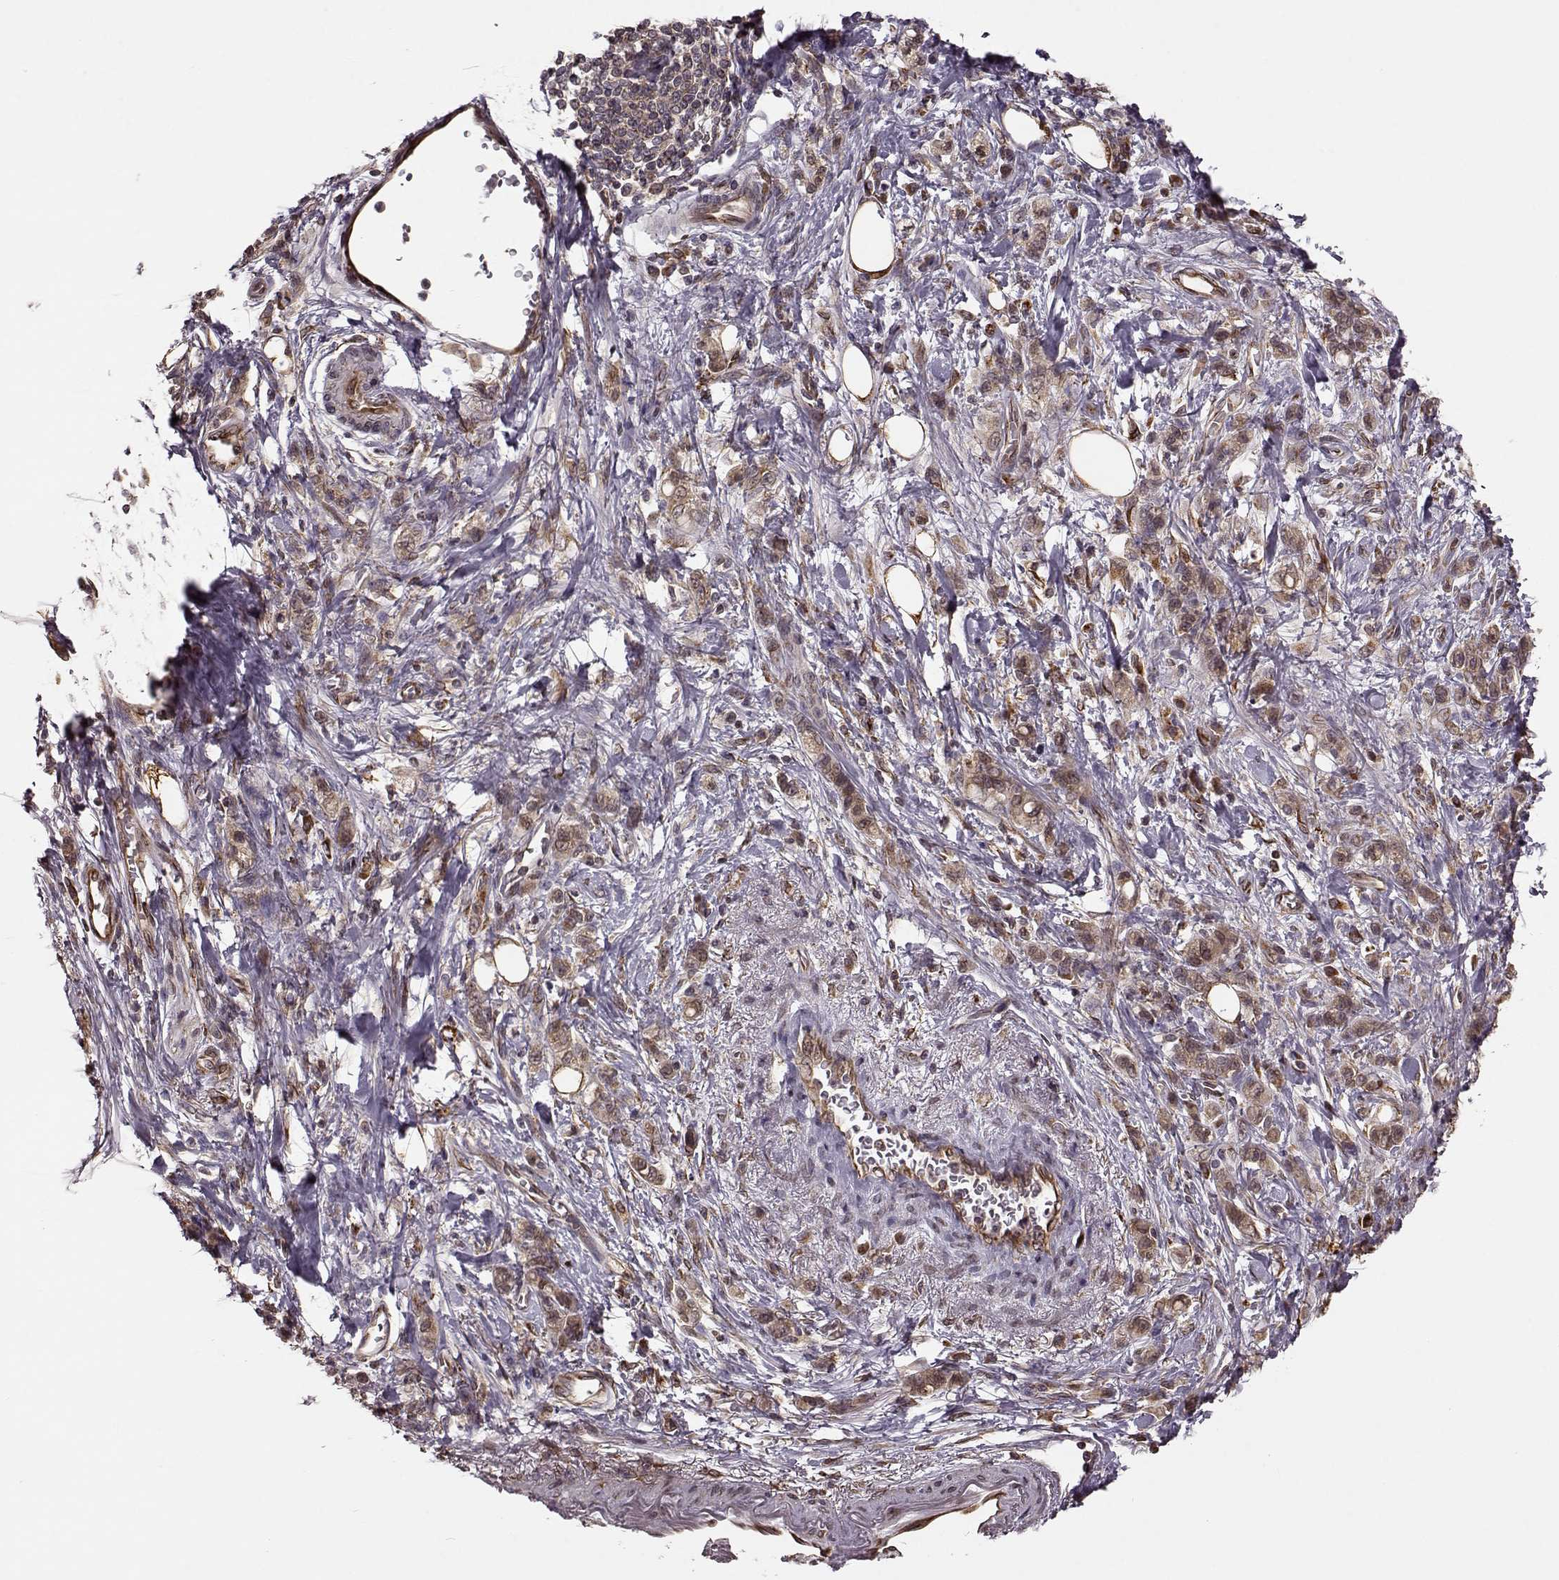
{"staining": {"intensity": "moderate", "quantity": "25%-75%", "location": "cytoplasmic/membranous"}, "tissue": "stomach cancer", "cell_type": "Tumor cells", "image_type": "cancer", "snomed": [{"axis": "morphology", "description": "Adenocarcinoma, NOS"}, {"axis": "topography", "description": "Stomach"}], "caption": "Stomach cancer (adenocarcinoma) stained with immunohistochemistry reveals moderate cytoplasmic/membranous staining in about 25%-75% of tumor cells.", "gene": "YIPF5", "patient": {"sex": "male", "age": 77}}